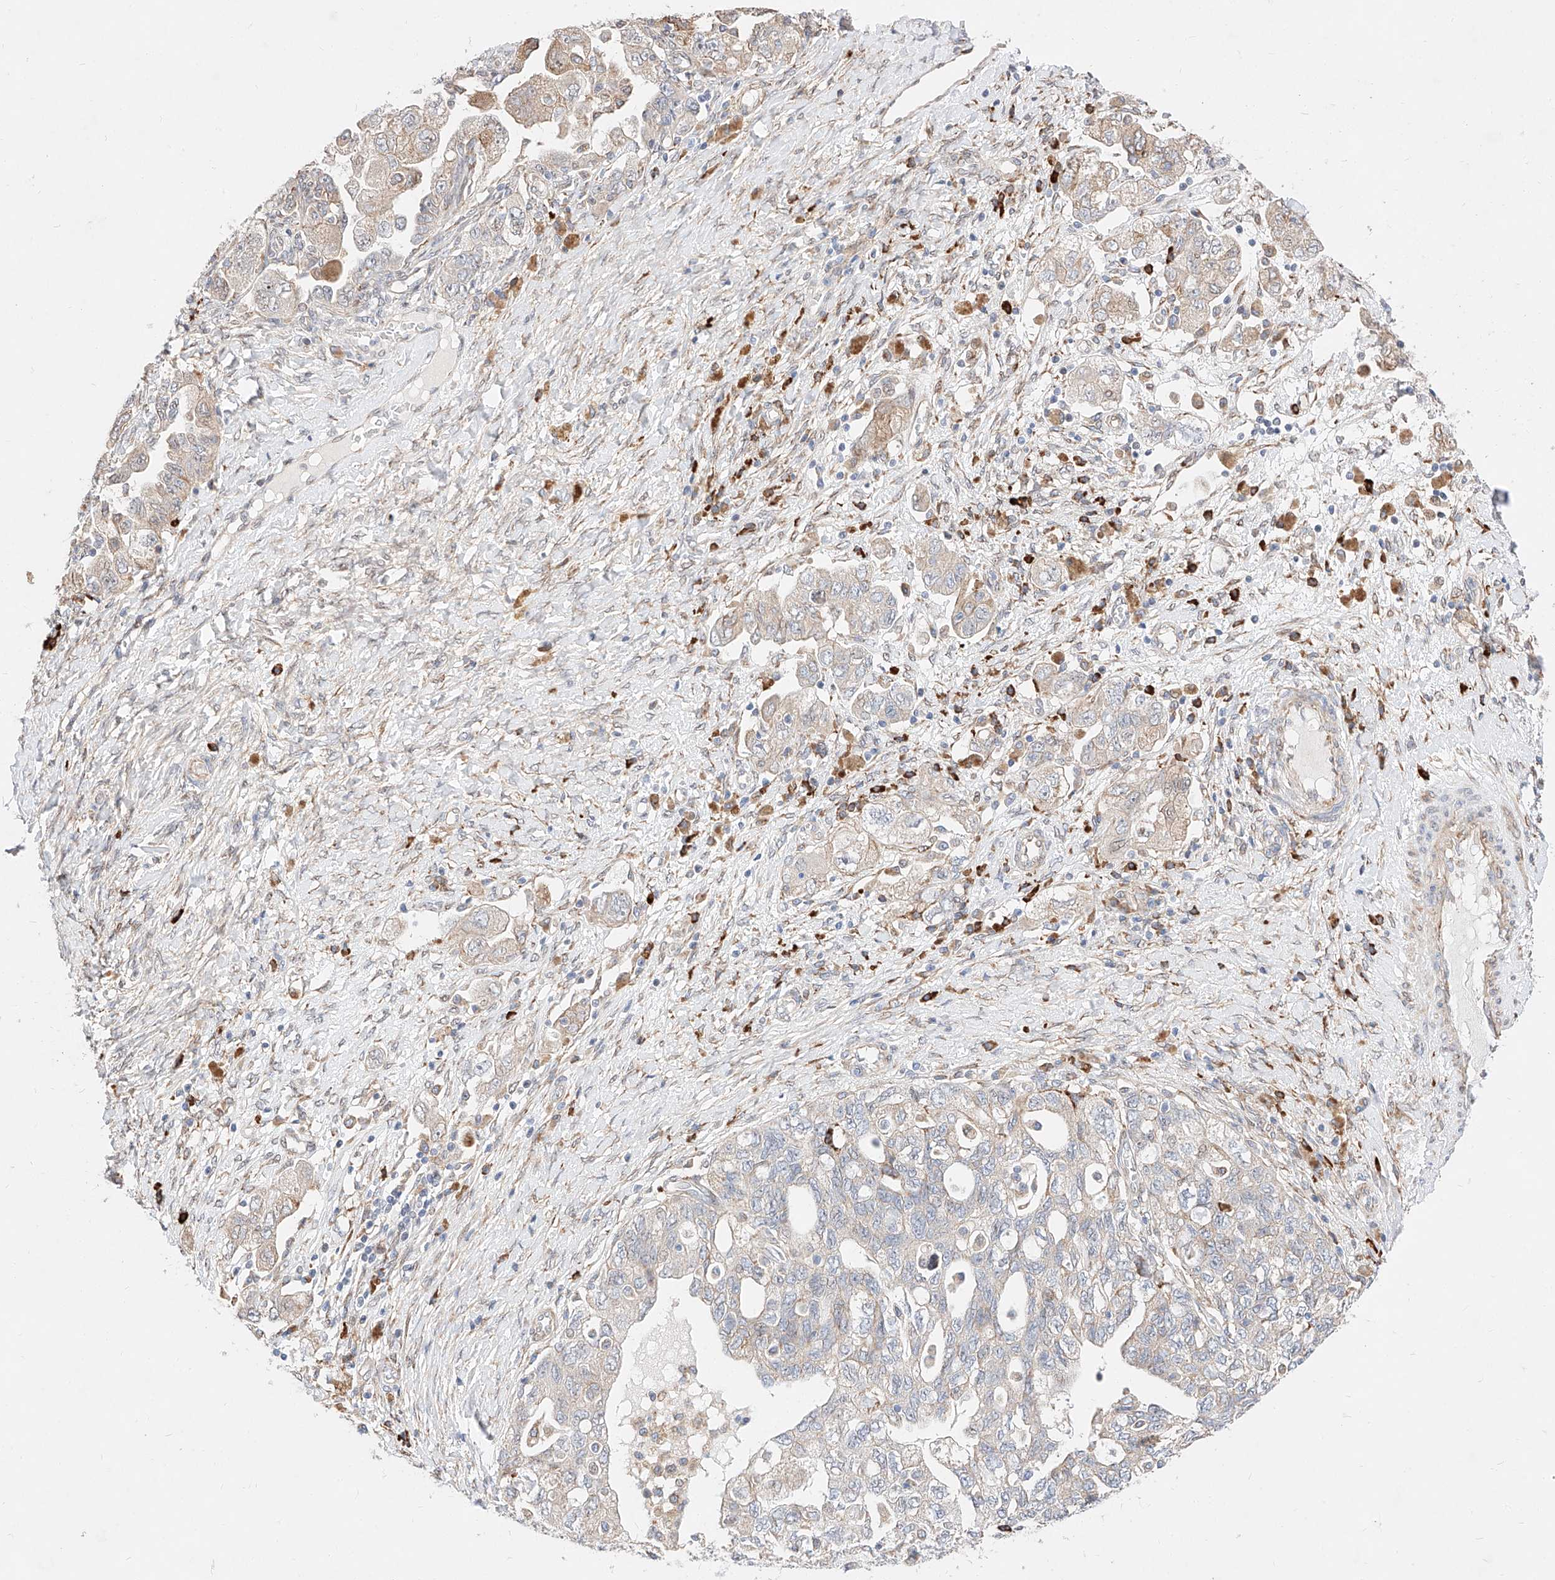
{"staining": {"intensity": "weak", "quantity": "25%-75%", "location": "cytoplasmic/membranous"}, "tissue": "ovarian cancer", "cell_type": "Tumor cells", "image_type": "cancer", "snomed": [{"axis": "morphology", "description": "Carcinoma, NOS"}, {"axis": "morphology", "description": "Cystadenocarcinoma, serous, NOS"}, {"axis": "topography", "description": "Ovary"}], "caption": "This is an image of immunohistochemistry (IHC) staining of ovarian cancer, which shows weak staining in the cytoplasmic/membranous of tumor cells.", "gene": "ATP9B", "patient": {"sex": "female", "age": 69}}